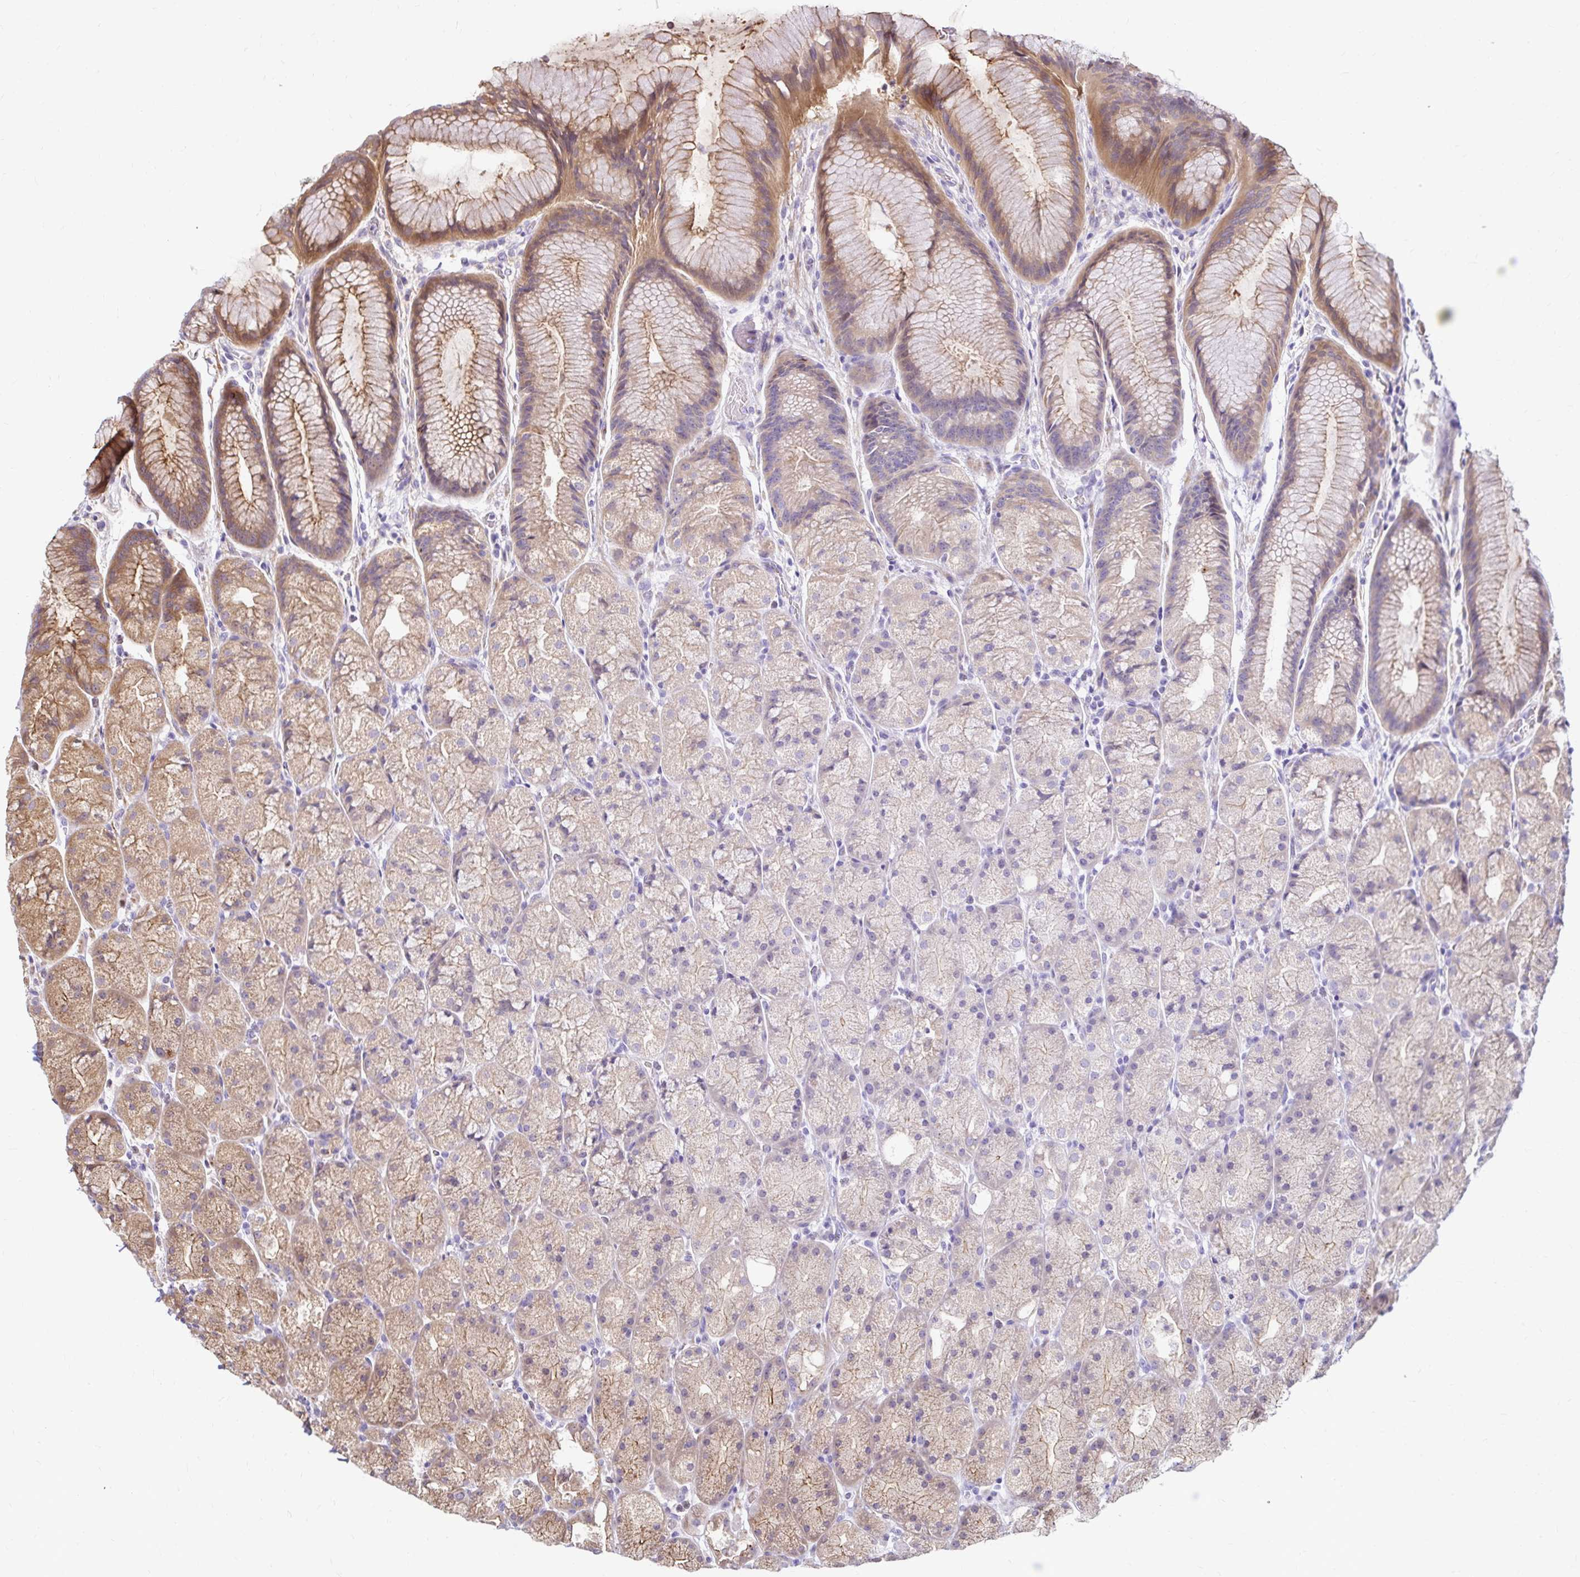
{"staining": {"intensity": "moderate", "quantity": ">75%", "location": "cytoplasmic/membranous"}, "tissue": "stomach", "cell_type": "Glandular cells", "image_type": "normal", "snomed": [{"axis": "morphology", "description": "Normal tissue, NOS"}, {"axis": "topography", "description": "Stomach, upper"}, {"axis": "topography", "description": "Stomach"}], "caption": "Immunohistochemical staining of benign stomach reveals medium levels of moderate cytoplasmic/membranous positivity in approximately >75% of glandular cells.", "gene": "ARHGEF37", "patient": {"sex": "male", "age": 48}}